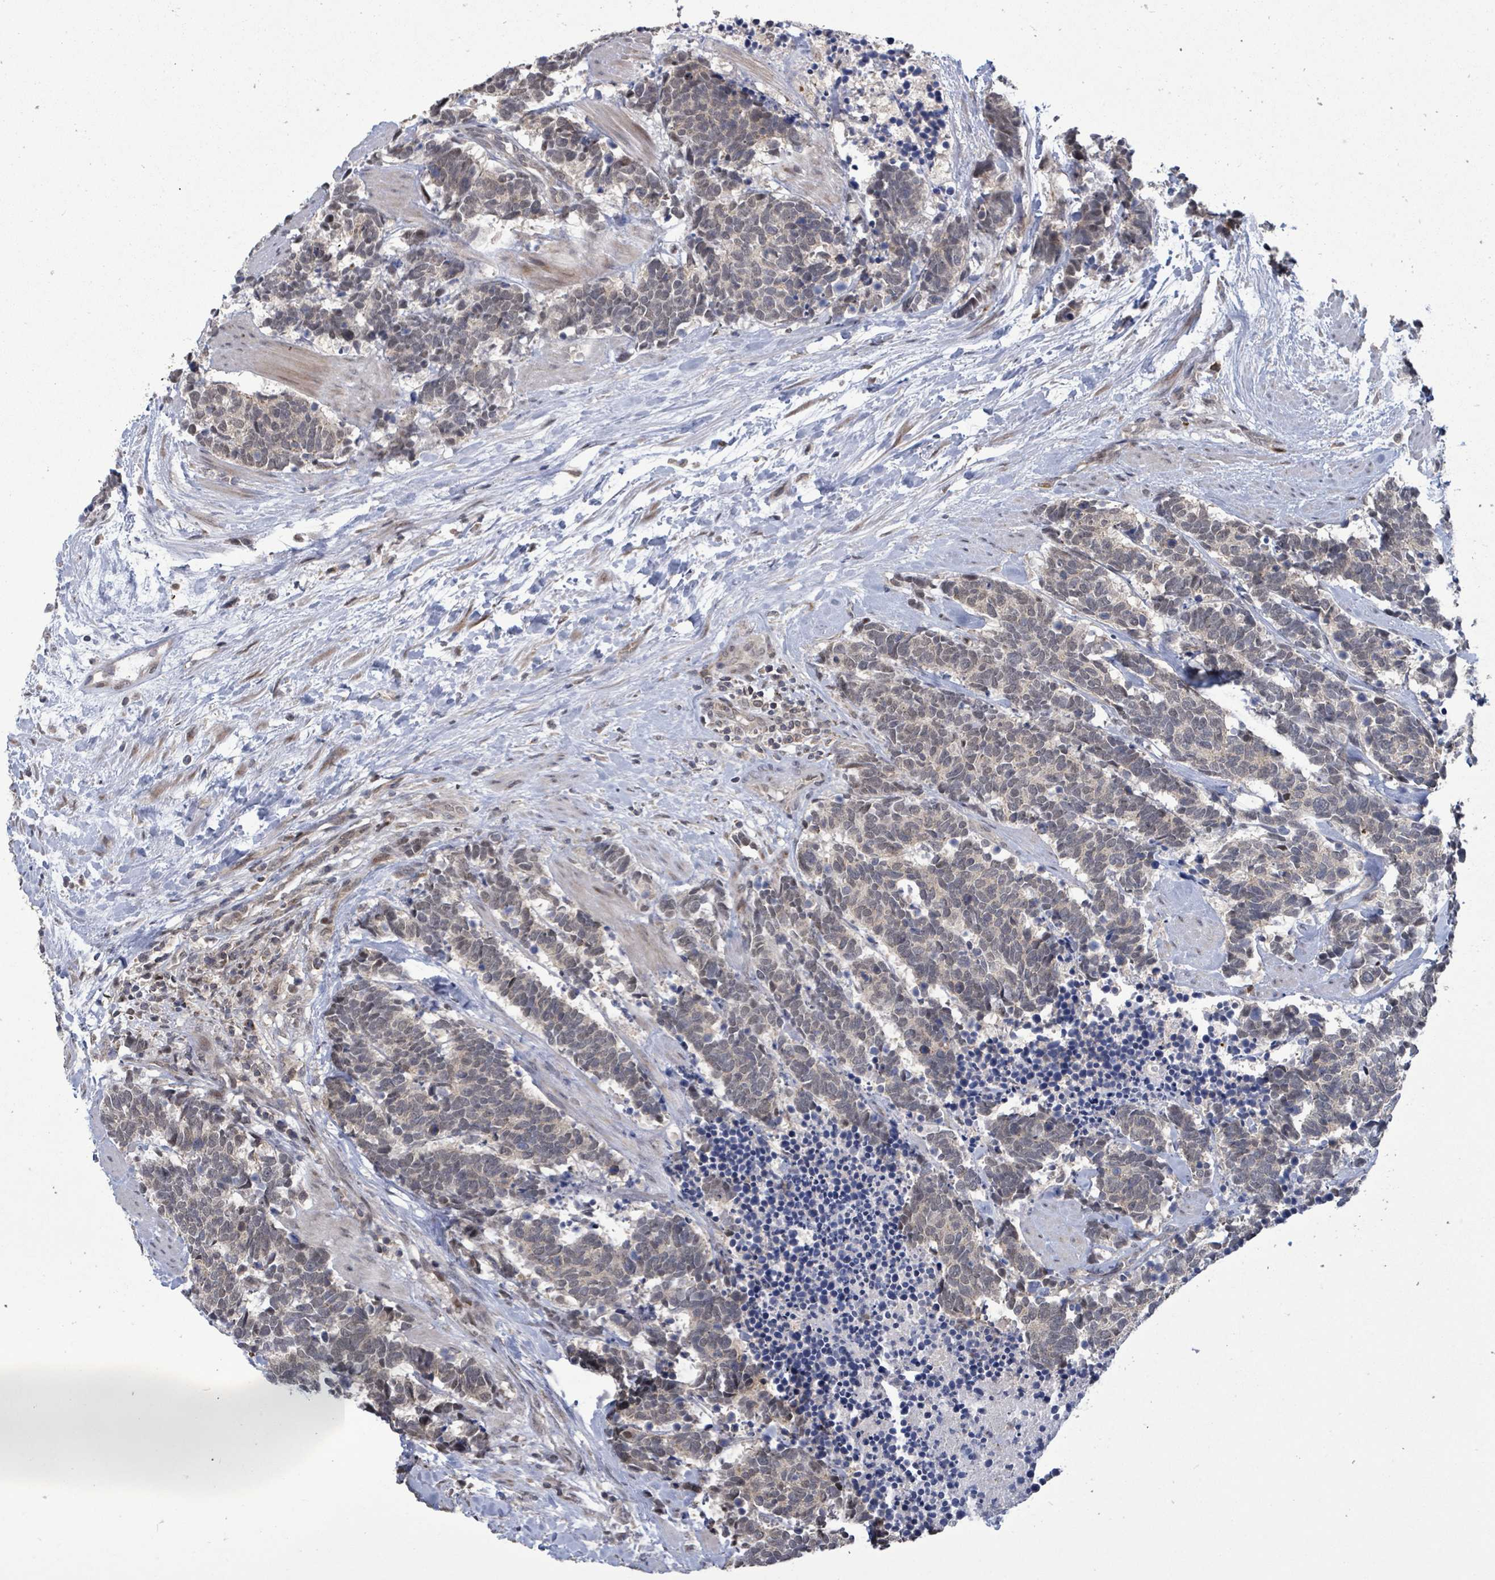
{"staining": {"intensity": "negative", "quantity": "none", "location": "none"}, "tissue": "carcinoid", "cell_type": "Tumor cells", "image_type": "cancer", "snomed": [{"axis": "morphology", "description": "Carcinoma, NOS"}, {"axis": "morphology", "description": "Carcinoid, malignant, NOS"}, {"axis": "topography", "description": "Prostate"}], "caption": "Immunohistochemical staining of human carcinoma shows no significant expression in tumor cells.", "gene": "COQ6", "patient": {"sex": "male", "age": 57}}